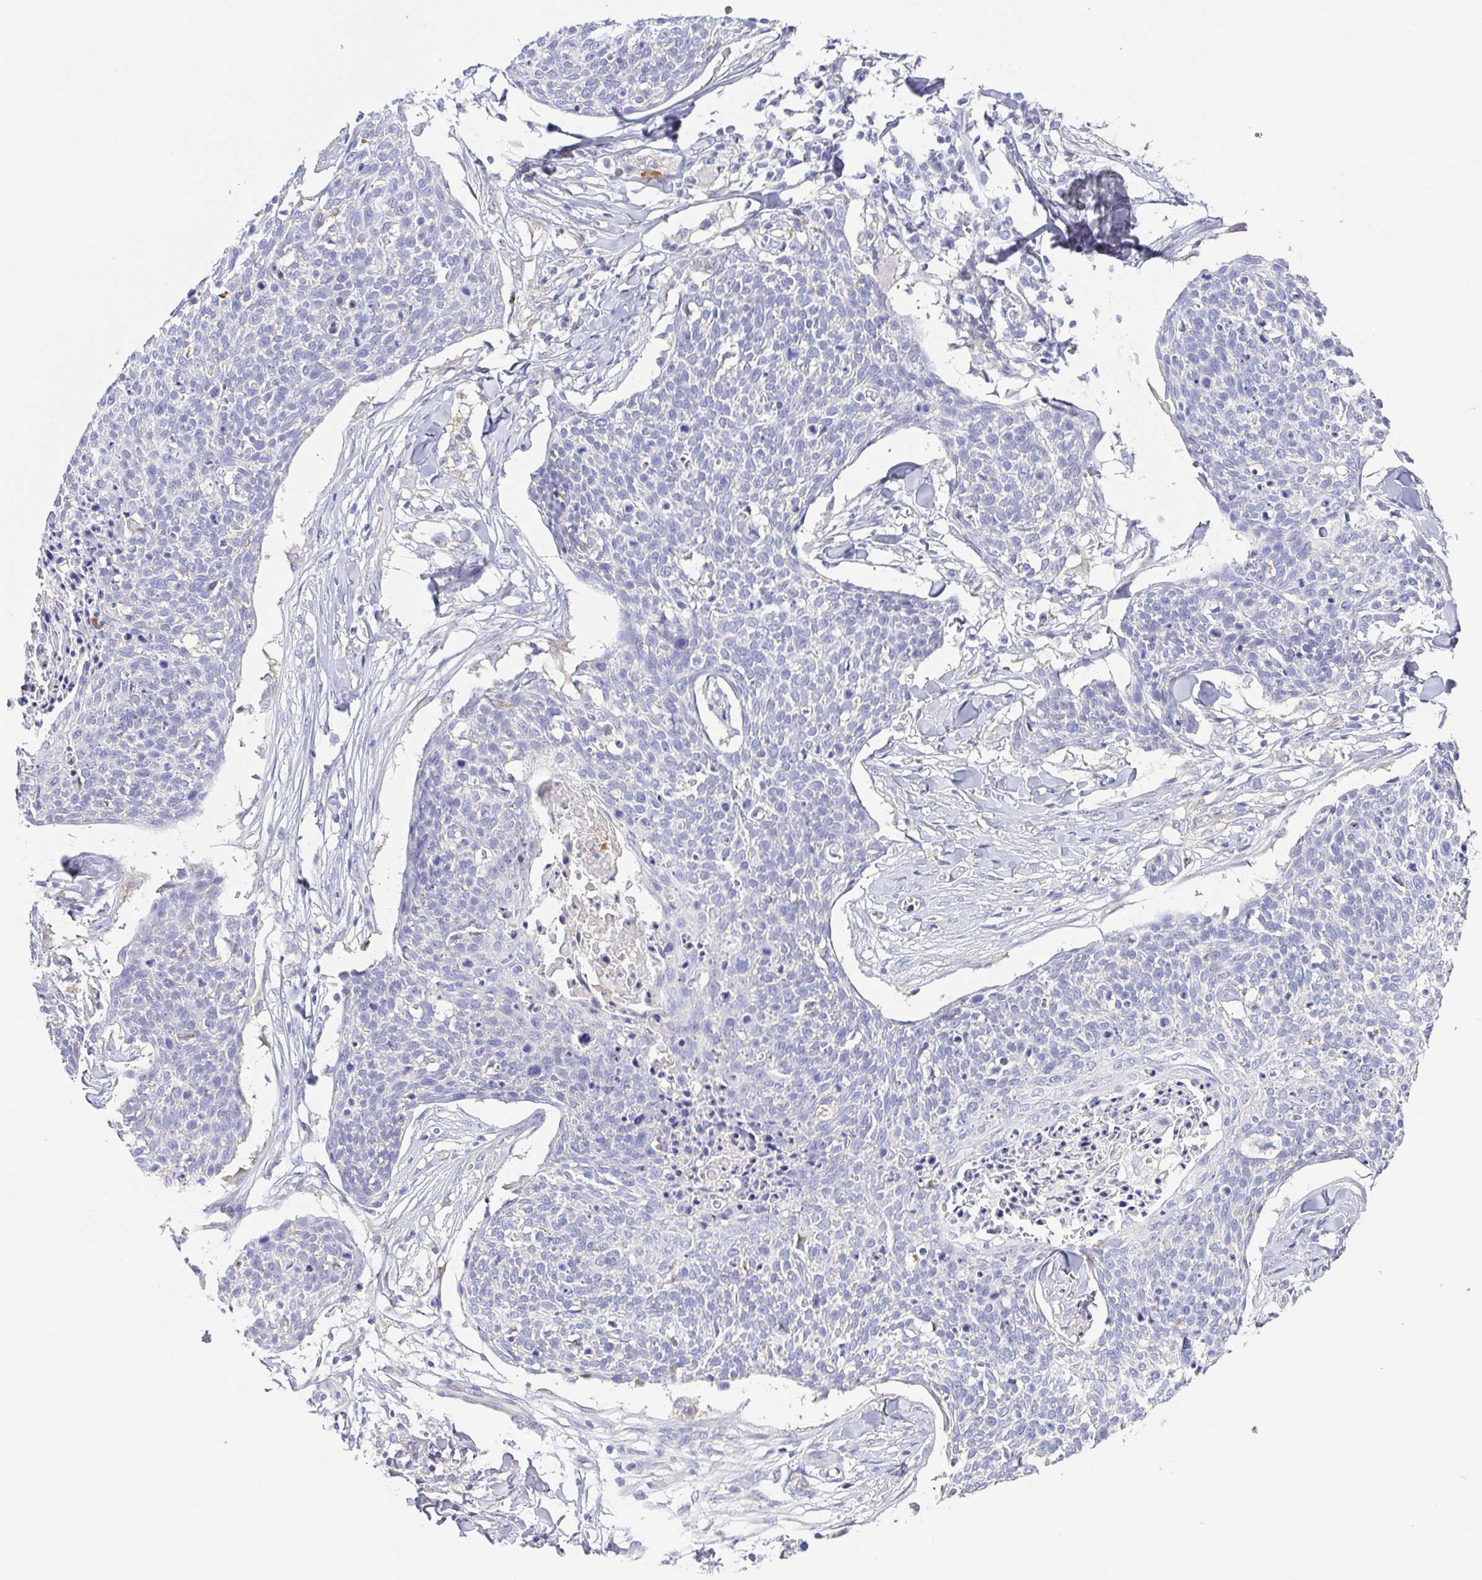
{"staining": {"intensity": "negative", "quantity": "none", "location": "none"}, "tissue": "skin cancer", "cell_type": "Tumor cells", "image_type": "cancer", "snomed": [{"axis": "morphology", "description": "Squamous cell carcinoma, NOS"}, {"axis": "topography", "description": "Skin"}, {"axis": "topography", "description": "Vulva"}], "caption": "Immunohistochemistry (IHC) micrograph of skin cancer stained for a protein (brown), which shows no expression in tumor cells. (Immunohistochemistry, brightfield microscopy, high magnification).", "gene": "PKDREJ", "patient": {"sex": "female", "age": 75}}